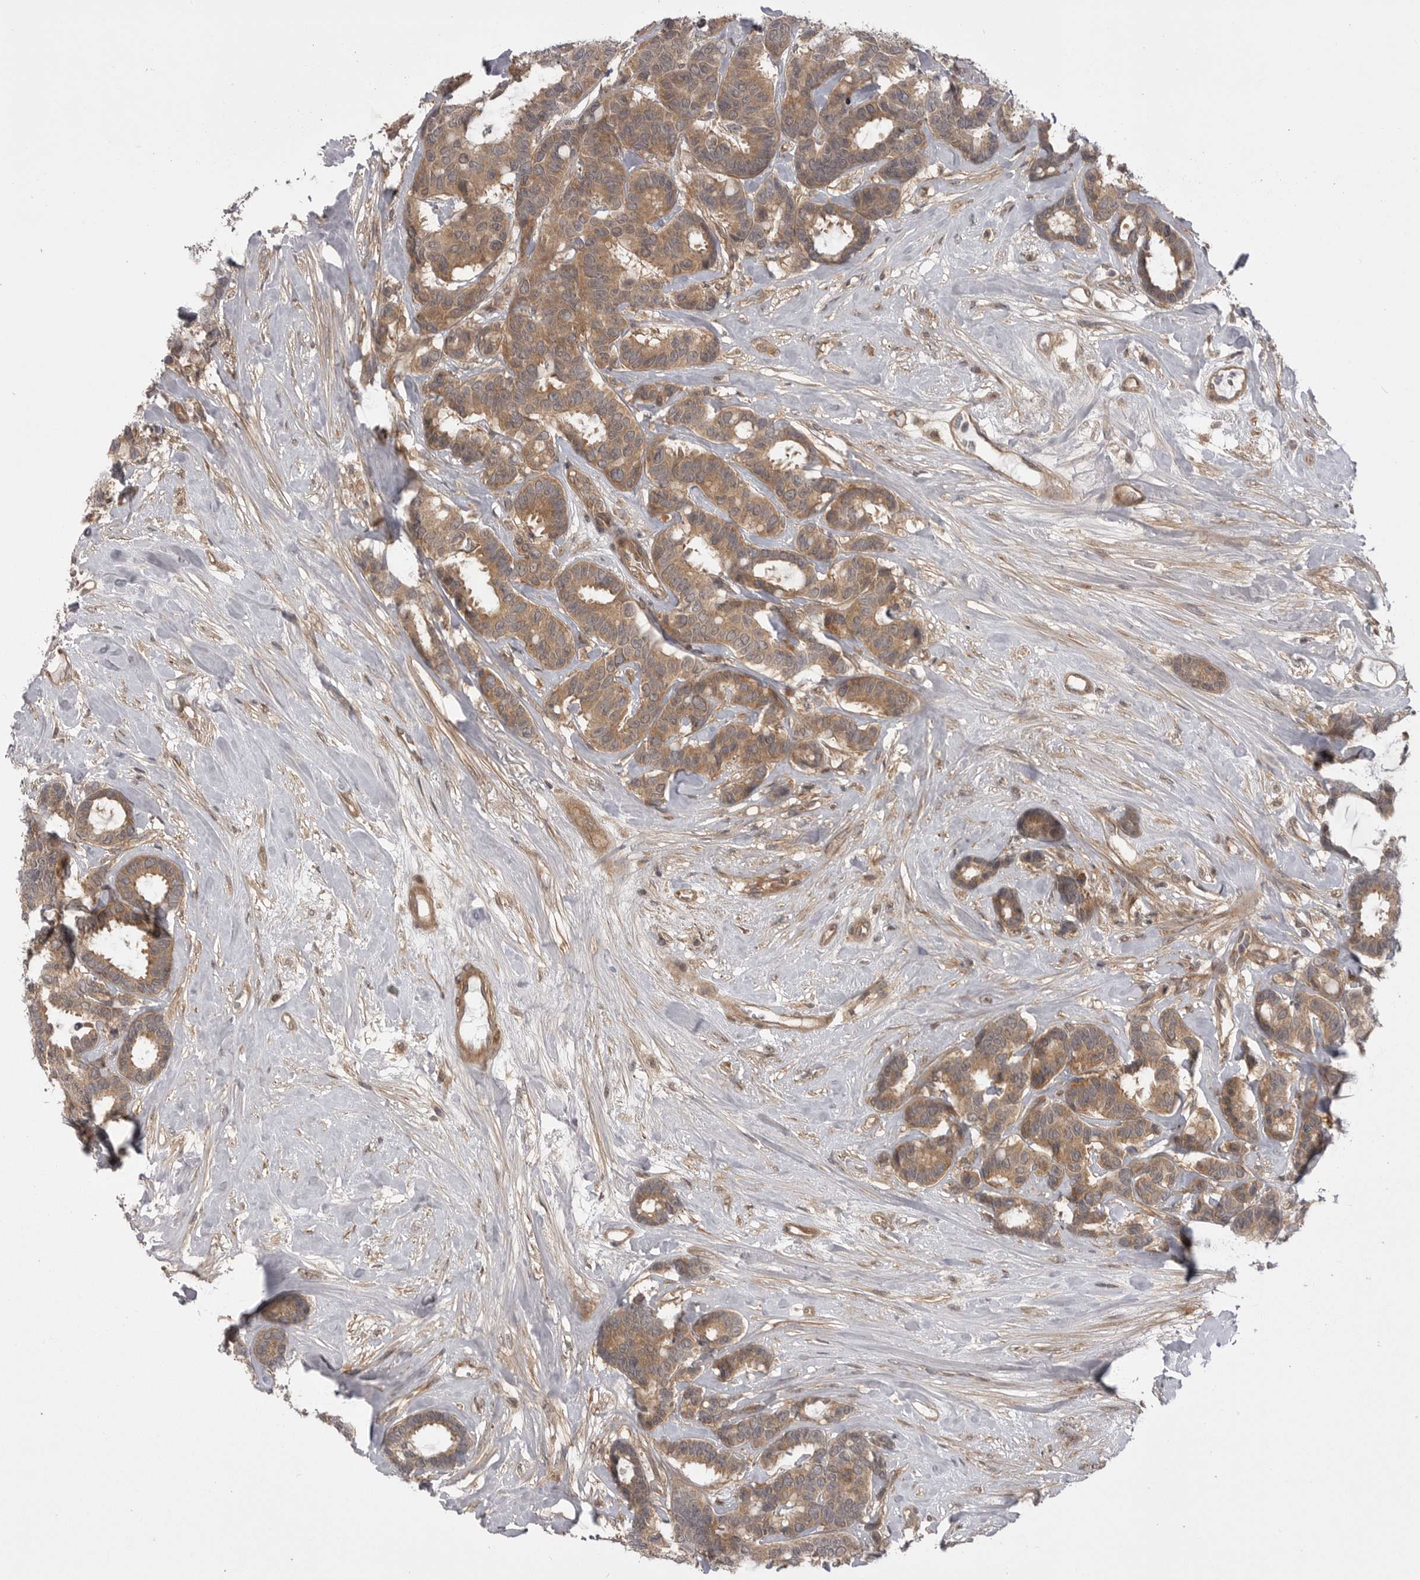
{"staining": {"intensity": "moderate", "quantity": ">75%", "location": "cytoplasmic/membranous"}, "tissue": "breast cancer", "cell_type": "Tumor cells", "image_type": "cancer", "snomed": [{"axis": "morphology", "description": "Duct carcinoma"}, {"axis": "topography", "description": "Breast"}], "caption": "High-magnification brightfield microscopy of breast infiltrating ductal carcinoma stained with DAB (brown) and counterstained with hematoxylin (blue). tumor cells exhibit moderate cytoplasmic/membranous expression is seen in about>75% of cells. (Brightfield microscopy of DAB IHC at high magnification).", "gene": "PDCL", "patient": {"sex": "female", "age": 87}}